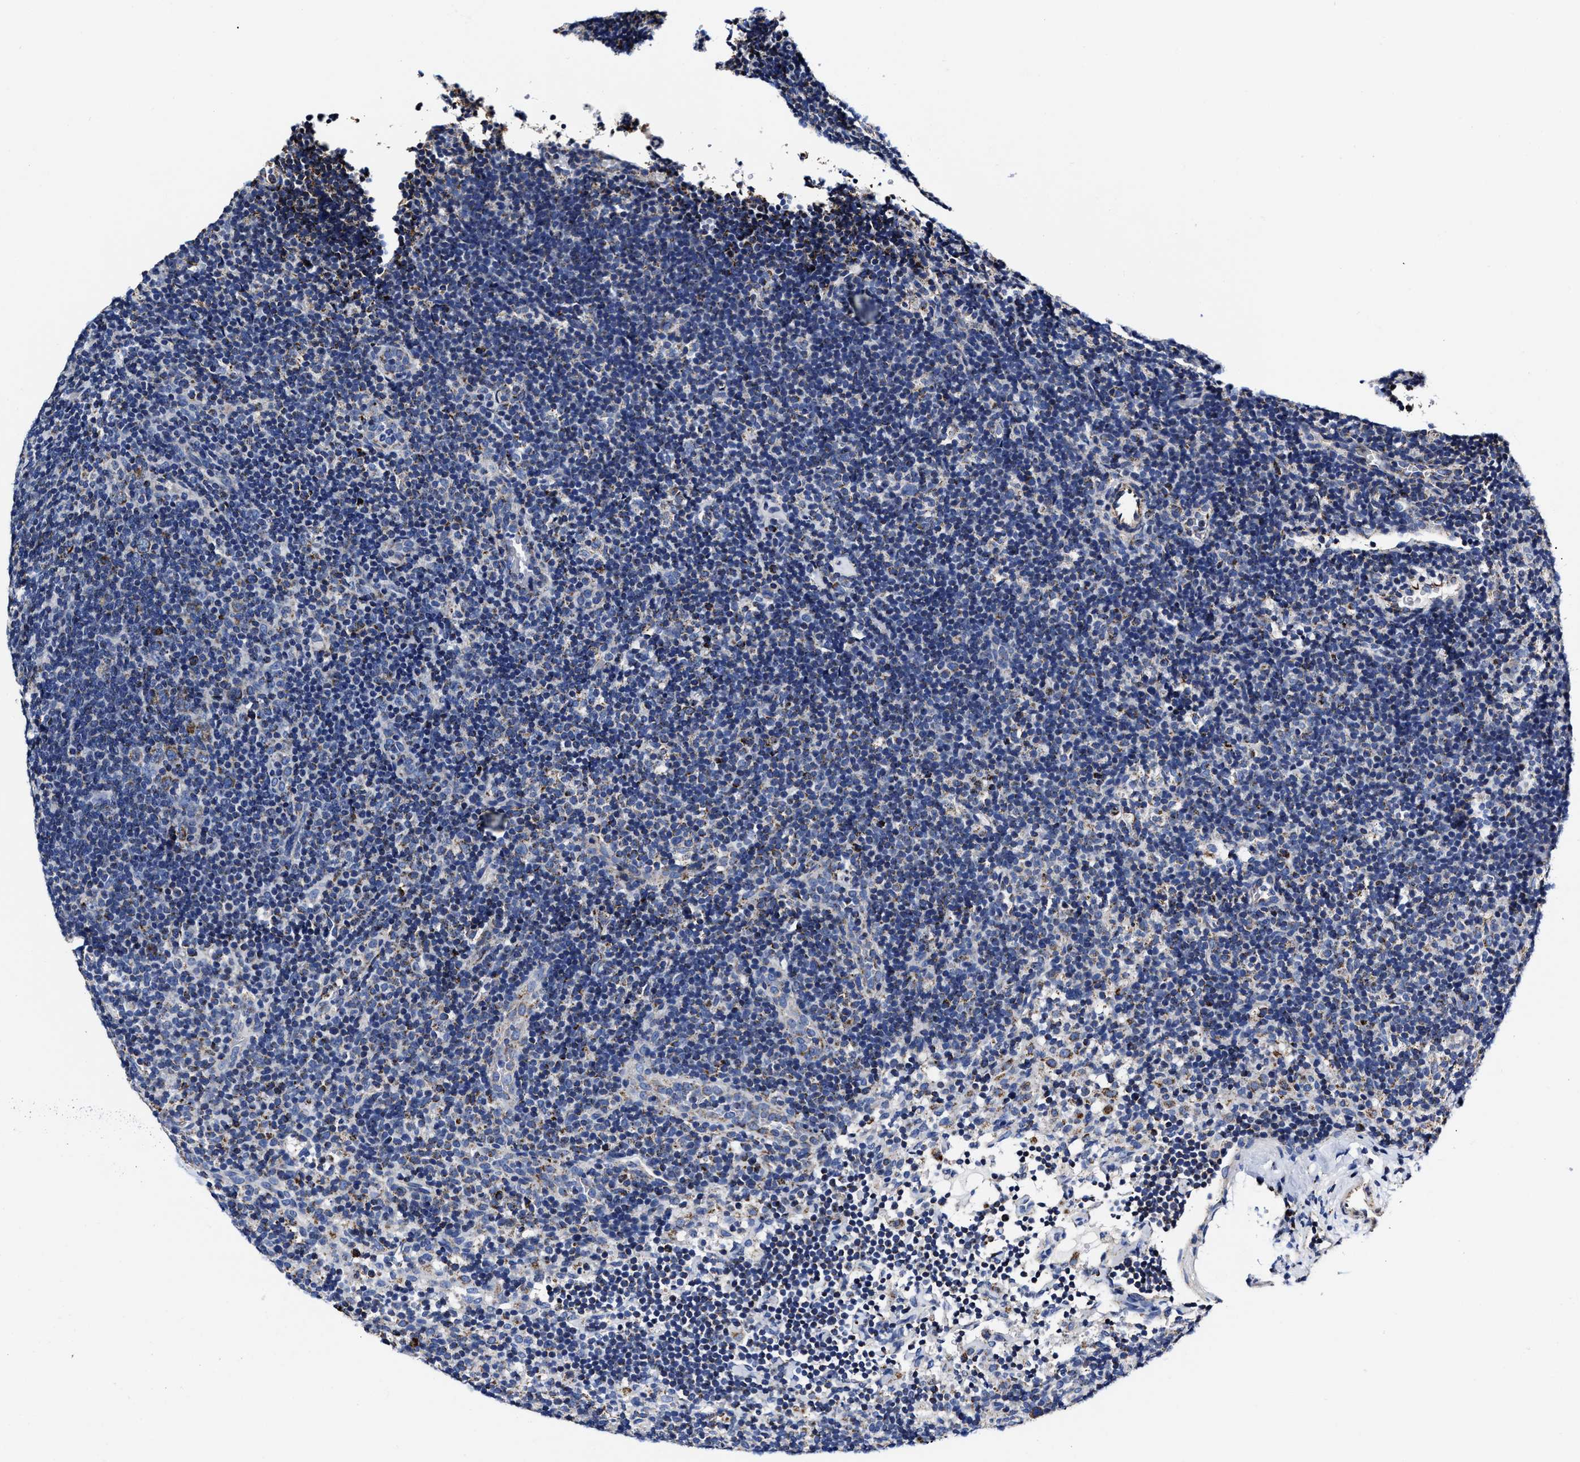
{"staining": {"intensity": "weak", "quantity": "<25%", "location": "cytoplasmic/membranous"}, "tissue": "lymphoma", "cell_type": "Tumor cells", "image_type": "cancer", "snomed": [{"axis": "morphology", "description": "Hodgkin's disease, NOS"}, {"axis": "topography", "description": "Lymph node"}], "caption": "Human lymphoma stained for a protein using immunohistochemistry (IHC) displays no expression in tumor cells.", "gene": "HINT2", "patient": {"sex": "female", "age": 57}}